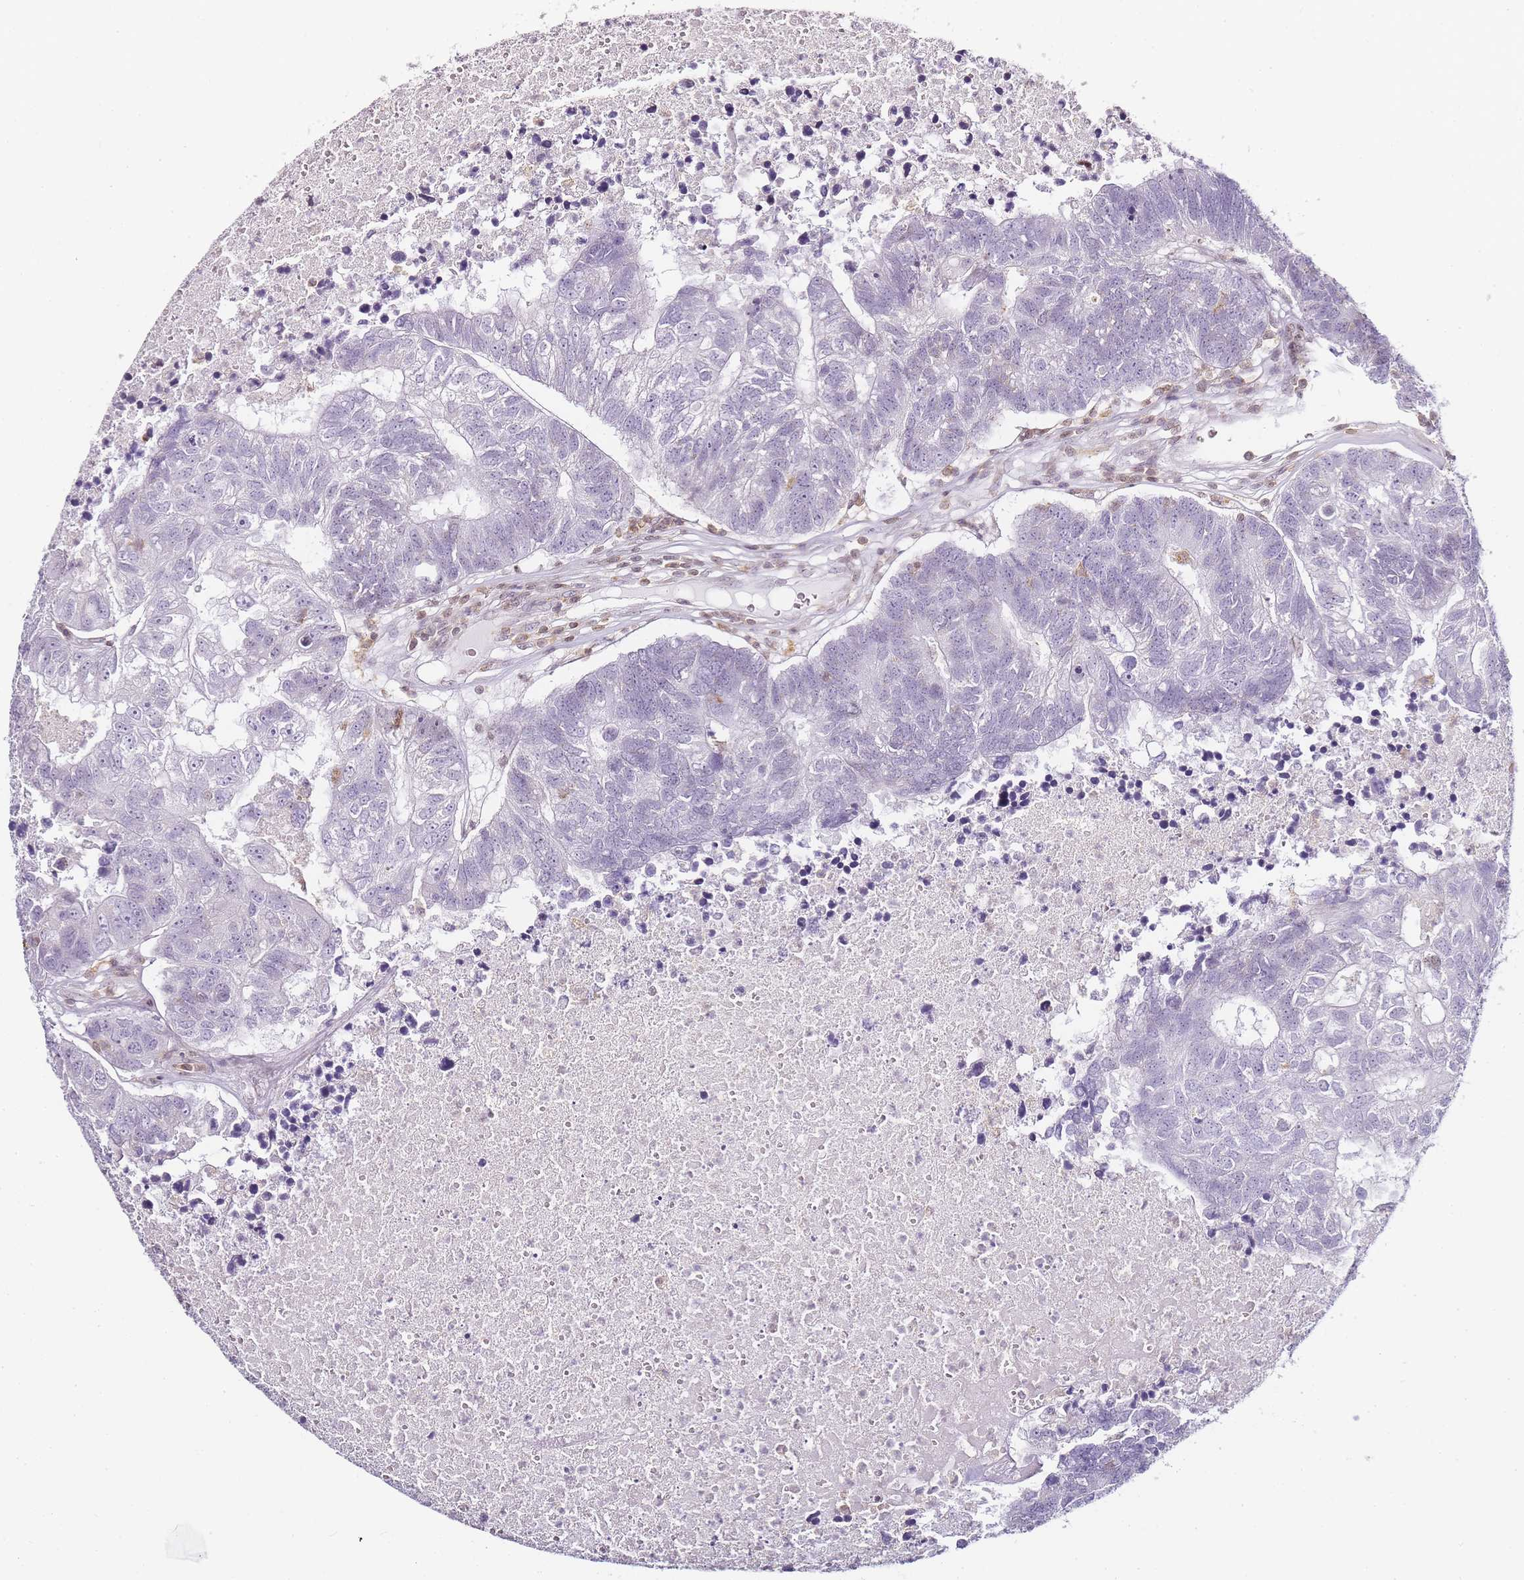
{"staining": {"intensity": "negative", "quantity": "none", "location": "none"}, "tissue": "colorectal cancer", "cell_type": "Tumor cells", "image_type": "cancer", "snomed": [{"axis": "morphology", "description": "Adenocarcinoma, NOS"}, {"axis": "topography", "description": "Colon"}], "caption": "Protein analysis of colorectal adenocarcinoma displays no significant staining in tumor cells.", "gene": "JAKMIP1", "patient": {"sex": "female", "age": 48}}